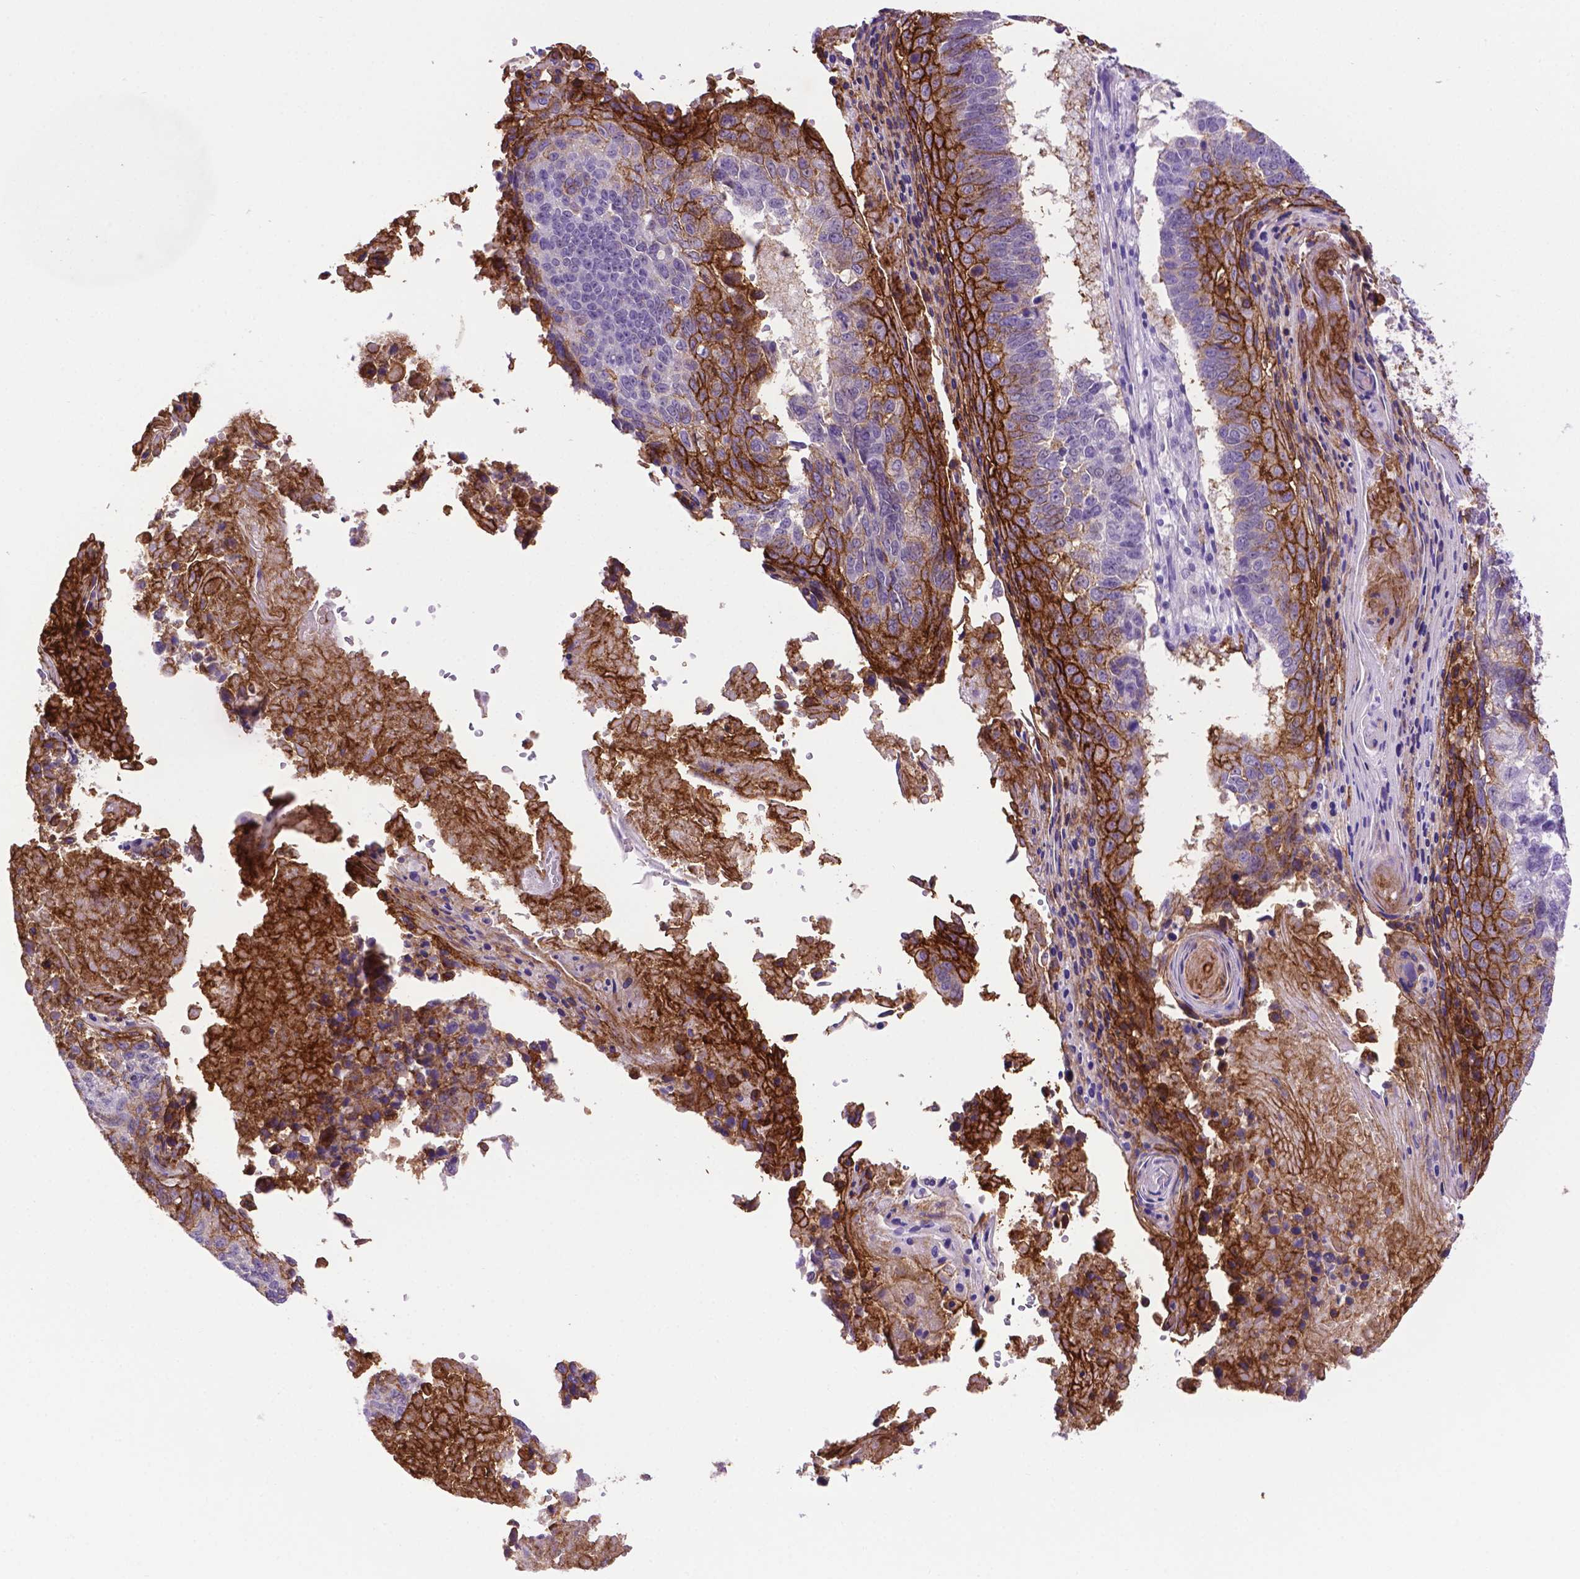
{"staining": {"intensity": "strong", "quantity": "25%-75%", "location": "cytoplasmic/membranous"}, "tissue": "lung cancer", "cell_type": "Tumor cells", "image_type": "cancer", "snomed": [{"axis": "morphology", "description": "Squamous cell carcinoma, NOS"}, {"axis": "topography", "description": "Lung"}], "caption": "Squamous cell carcinoma (lung) tissue displays strong cytoplasmic/membranous expression in approximately 25%-75% of tumor cells, visualized by immunohistochemistry.", "gene": "TACSTD2", "patient": {"sex": "male", "age": 73}}